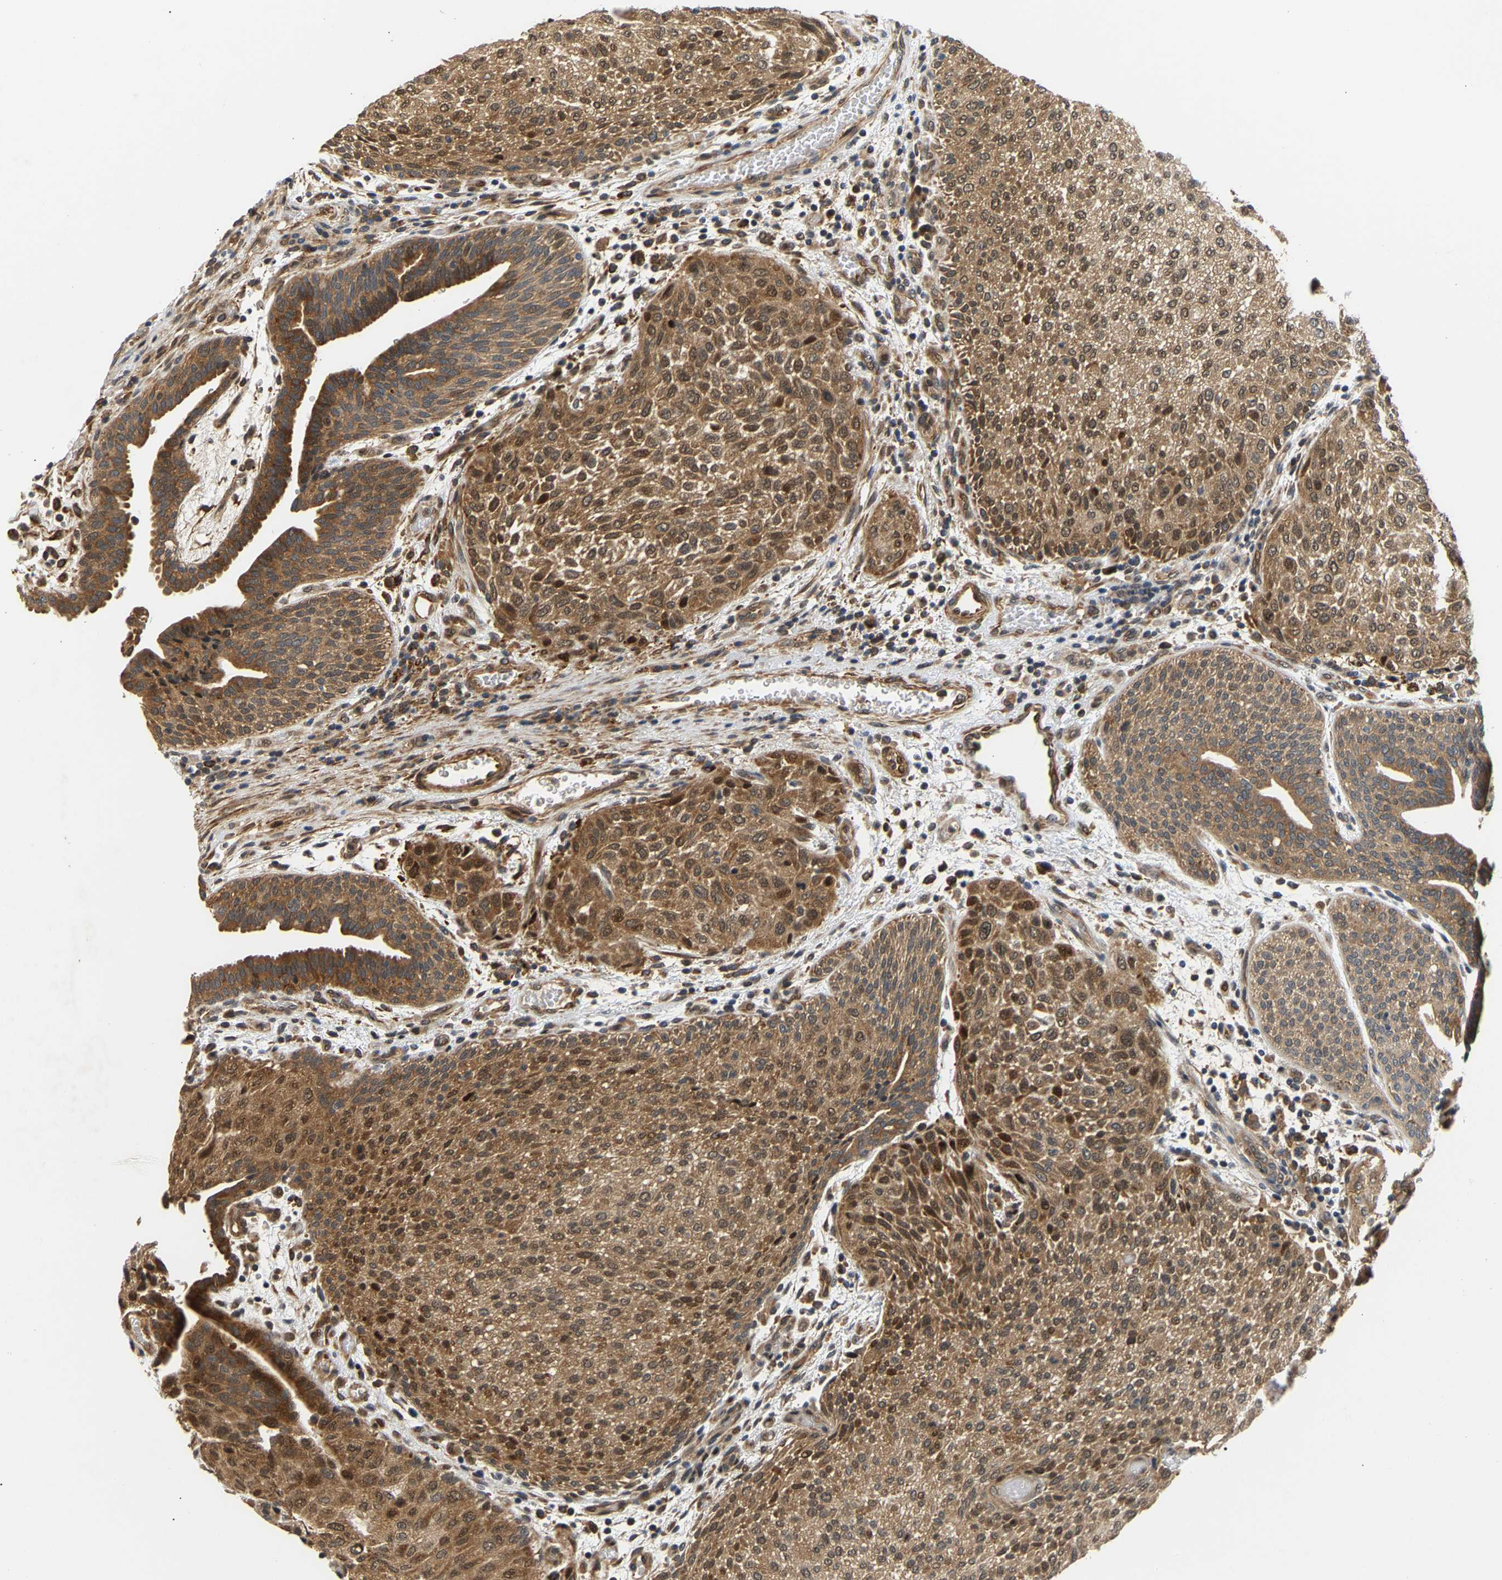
{"staining": {"intensity": "moderate", "quantity": ">75%", "location": "cytoplasmic/membranous,nuclear"}, "tissue": "urothelial cancer", "cell_type": "Tumor cells", "image_type": "cancer", "snomed": [{"axis": "morphology", "description": "Urothelial carcinoma, Low grade"}, {"axis": "morphology", "description": "Urothelial carcinoma, High grade"}, {"axis": "topography", "description": "Urinary bladder"}], "caption": "A micrograph of human urothelial cancer stained for a protein displays moderate cytoplasmic/membranous and nuclear brown staining in tumor cells.", "gene": "LARP6", "patient": {"sex": "male", "age": 35}}